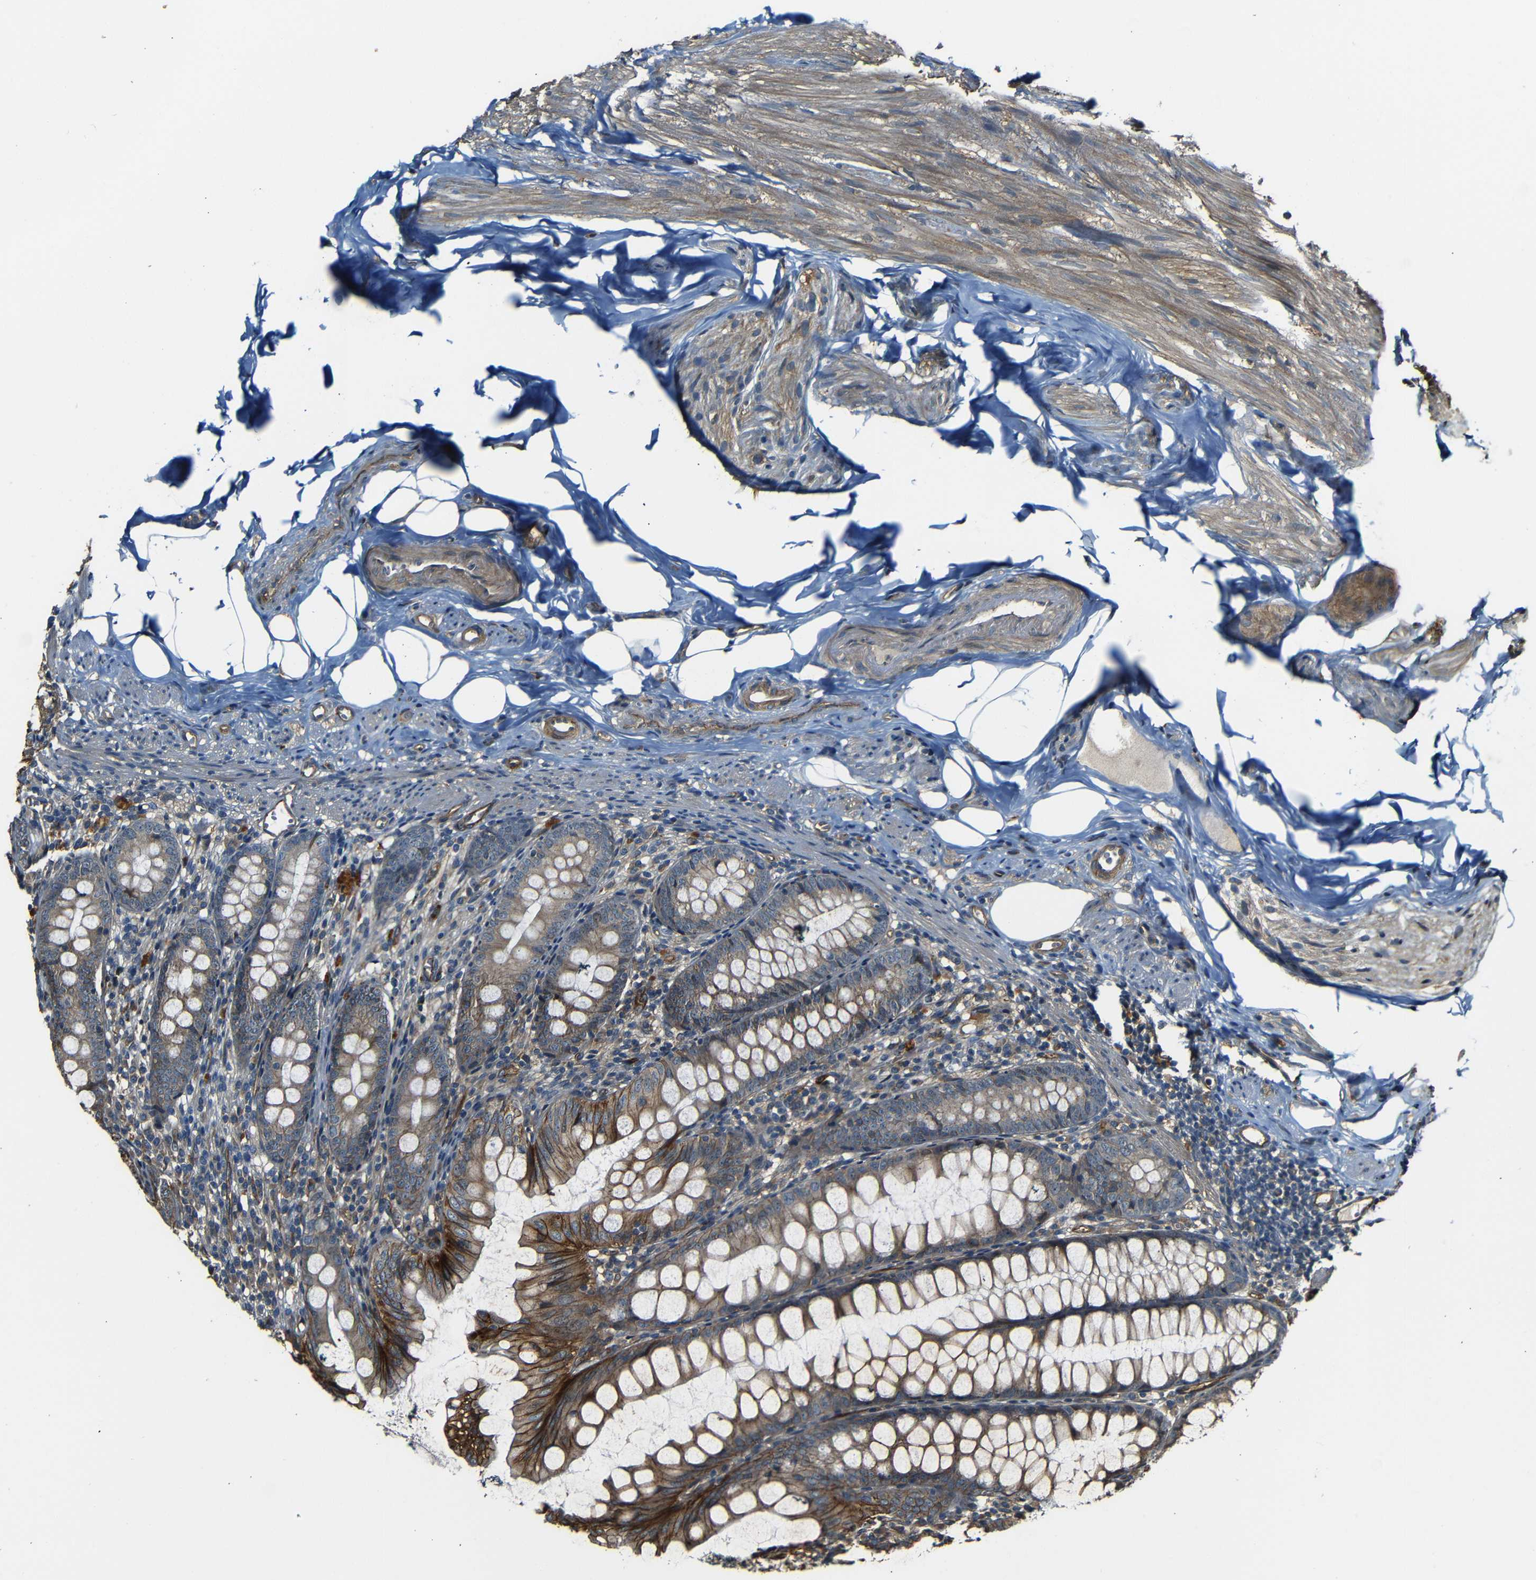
{"staining": {"intensity": "moderate", "quantity": ">75%", "location": "cytoplasmic/membranous"}, "tissue": "appendix", "cell_type": "Glandular cells", "image_type": "normal", "snomed": [{"axis": "morphology", "description": "Normal tissue, NOS"}, {"axis": "topography", "description": "Appendix"}], "caption": "A high-resolution image shows immunohistochemistry (IHC) staining of normal appendix, which displays moderate cytoplasmic/membranous expression in approximately >75% of glandular cells. The staining was performed using DAB (3,3'-diaminobenzidine) to visualize the protein expression in brown, while the nuclei were stained in blue with hematoxylin (Magnification: 20x).", "gene": "RELL1", "patient": {"sex": "female", "age": 77}}